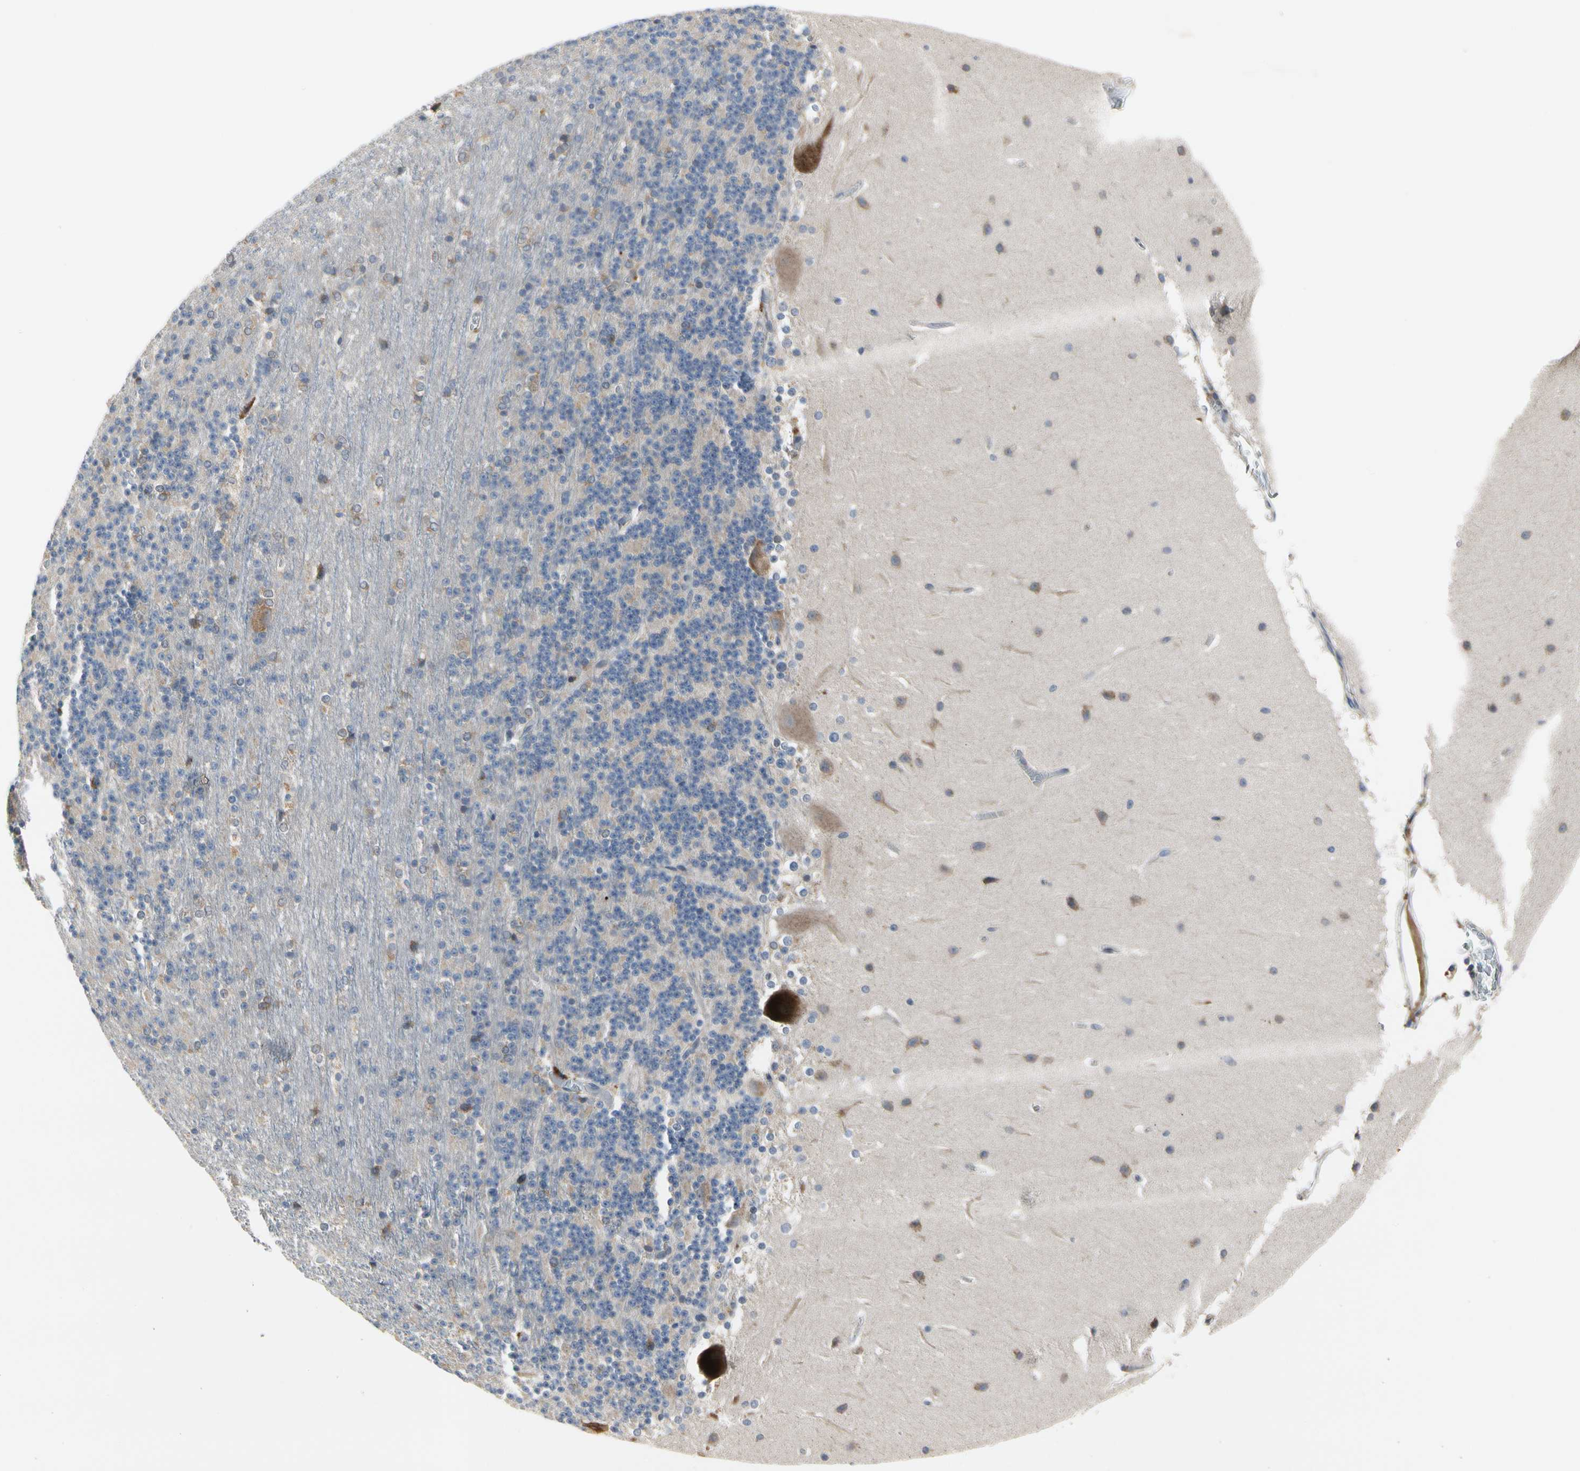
{"staining": {"intensity": "weak", "quantity": ">75%", "location": "cytoplasmic/membranous"}, "tissue": "cerebellum", "cell_type": "Cells in granular layer", "image_type": "normal", "snomed": [{"axis": "morphology", "description": "Normal tissue, NOS"}, {"axis": "topography", "description": "Cerebellum"}], "caption": "Weak cytoplasmic/membranous protein positivity is identified in approximately >75% of cells in granular layer in cerebellum.", "gene": "MMEL1", "patient": {"sex": "female", "age": 19}}